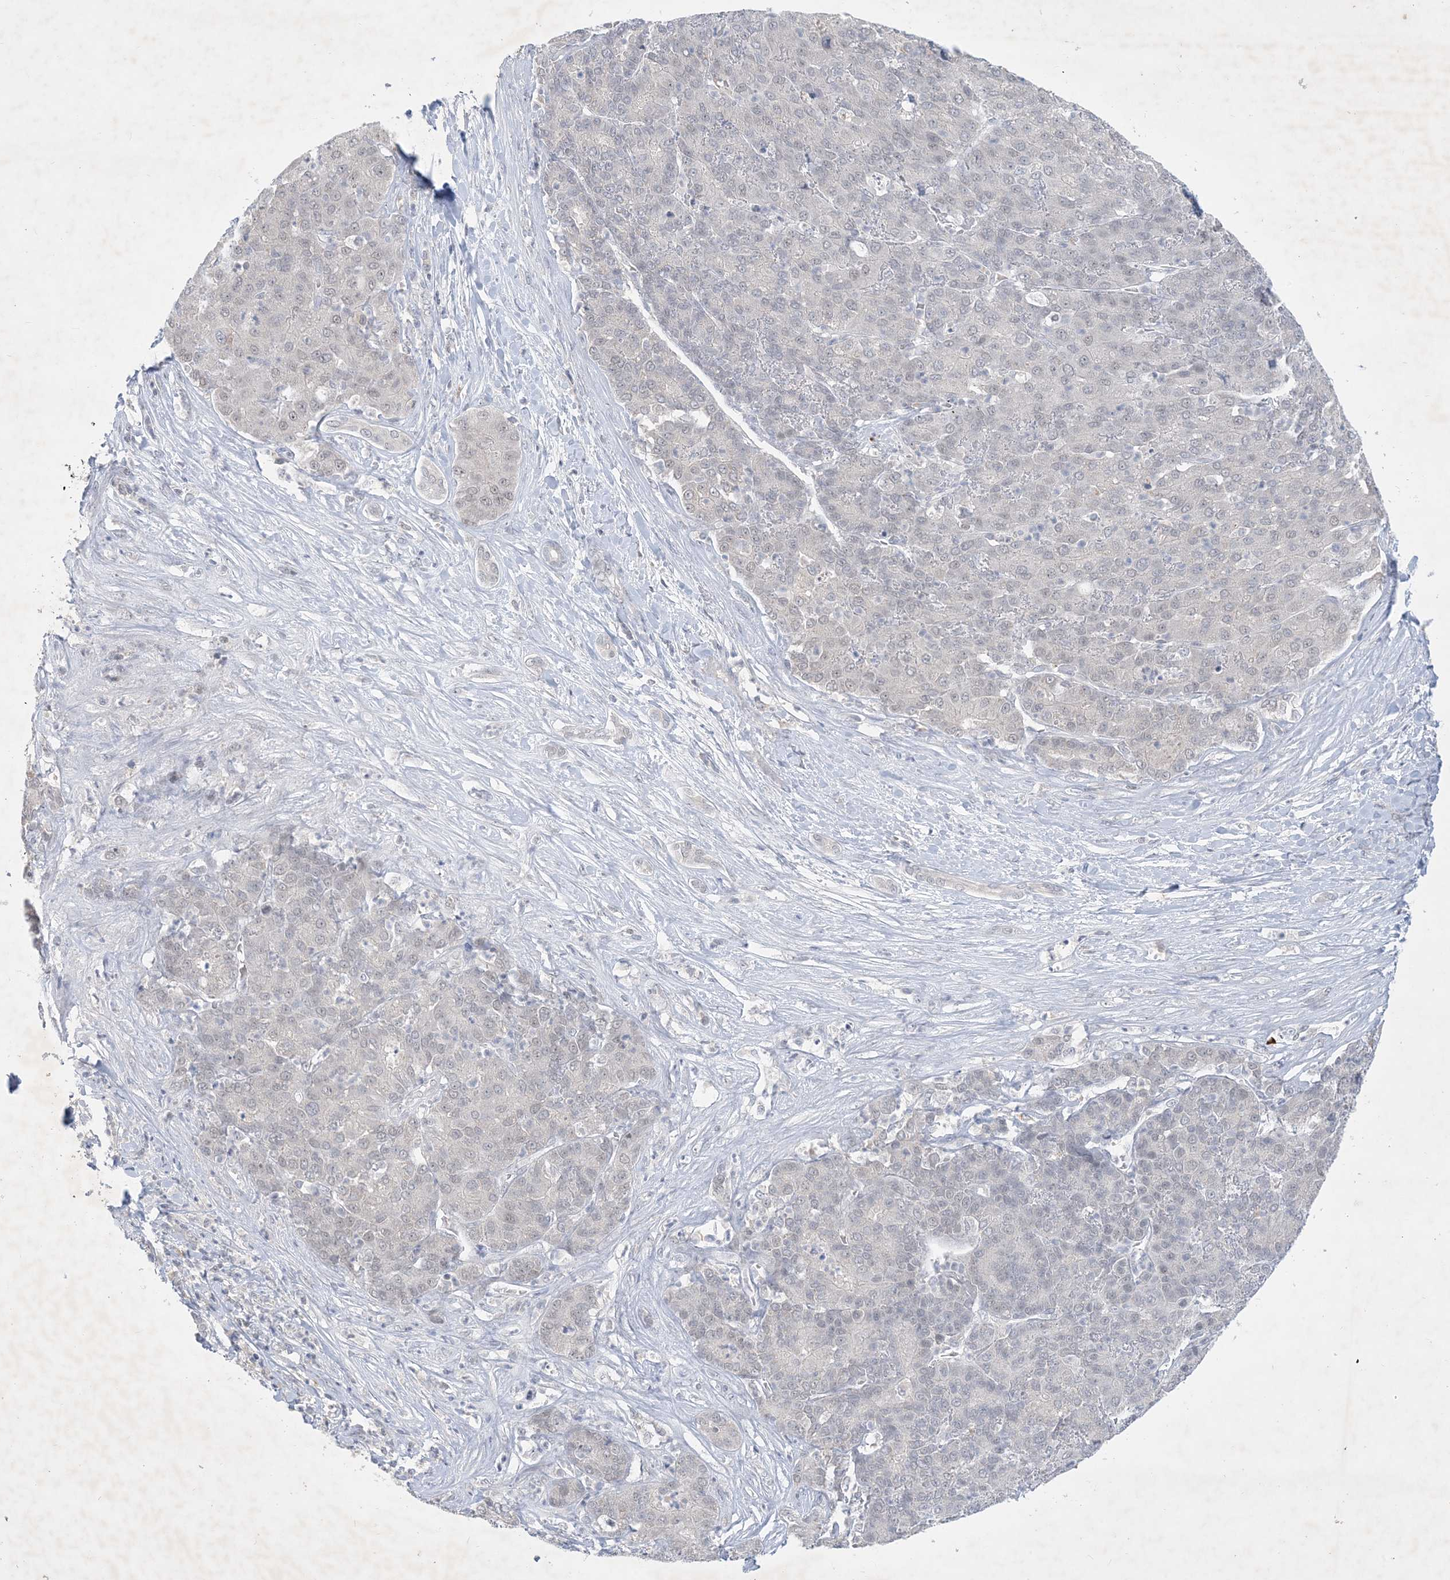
{"staining": {"intensity": "negative", "quantity": "none", "location": "none"}, "tissue": "liver cancer", "cell_type": "Tumor cells", "image_type": "cancer", "snomed": [{"axis": "morphology", "description": "Carcinoma, Hepatocellular, NOS"}, {"axis": "topography", "description": "Liver"}], "caption": "High magnification brightfield microscopy of liver cancer stained with DAB (3,3'-diaminobenzidine) (brown) and counterstained with hematoxylin (blue): tumor cells show no significant expression.", "gene": "ZNF674", "patient": {"sex": "male", "age": 65}}